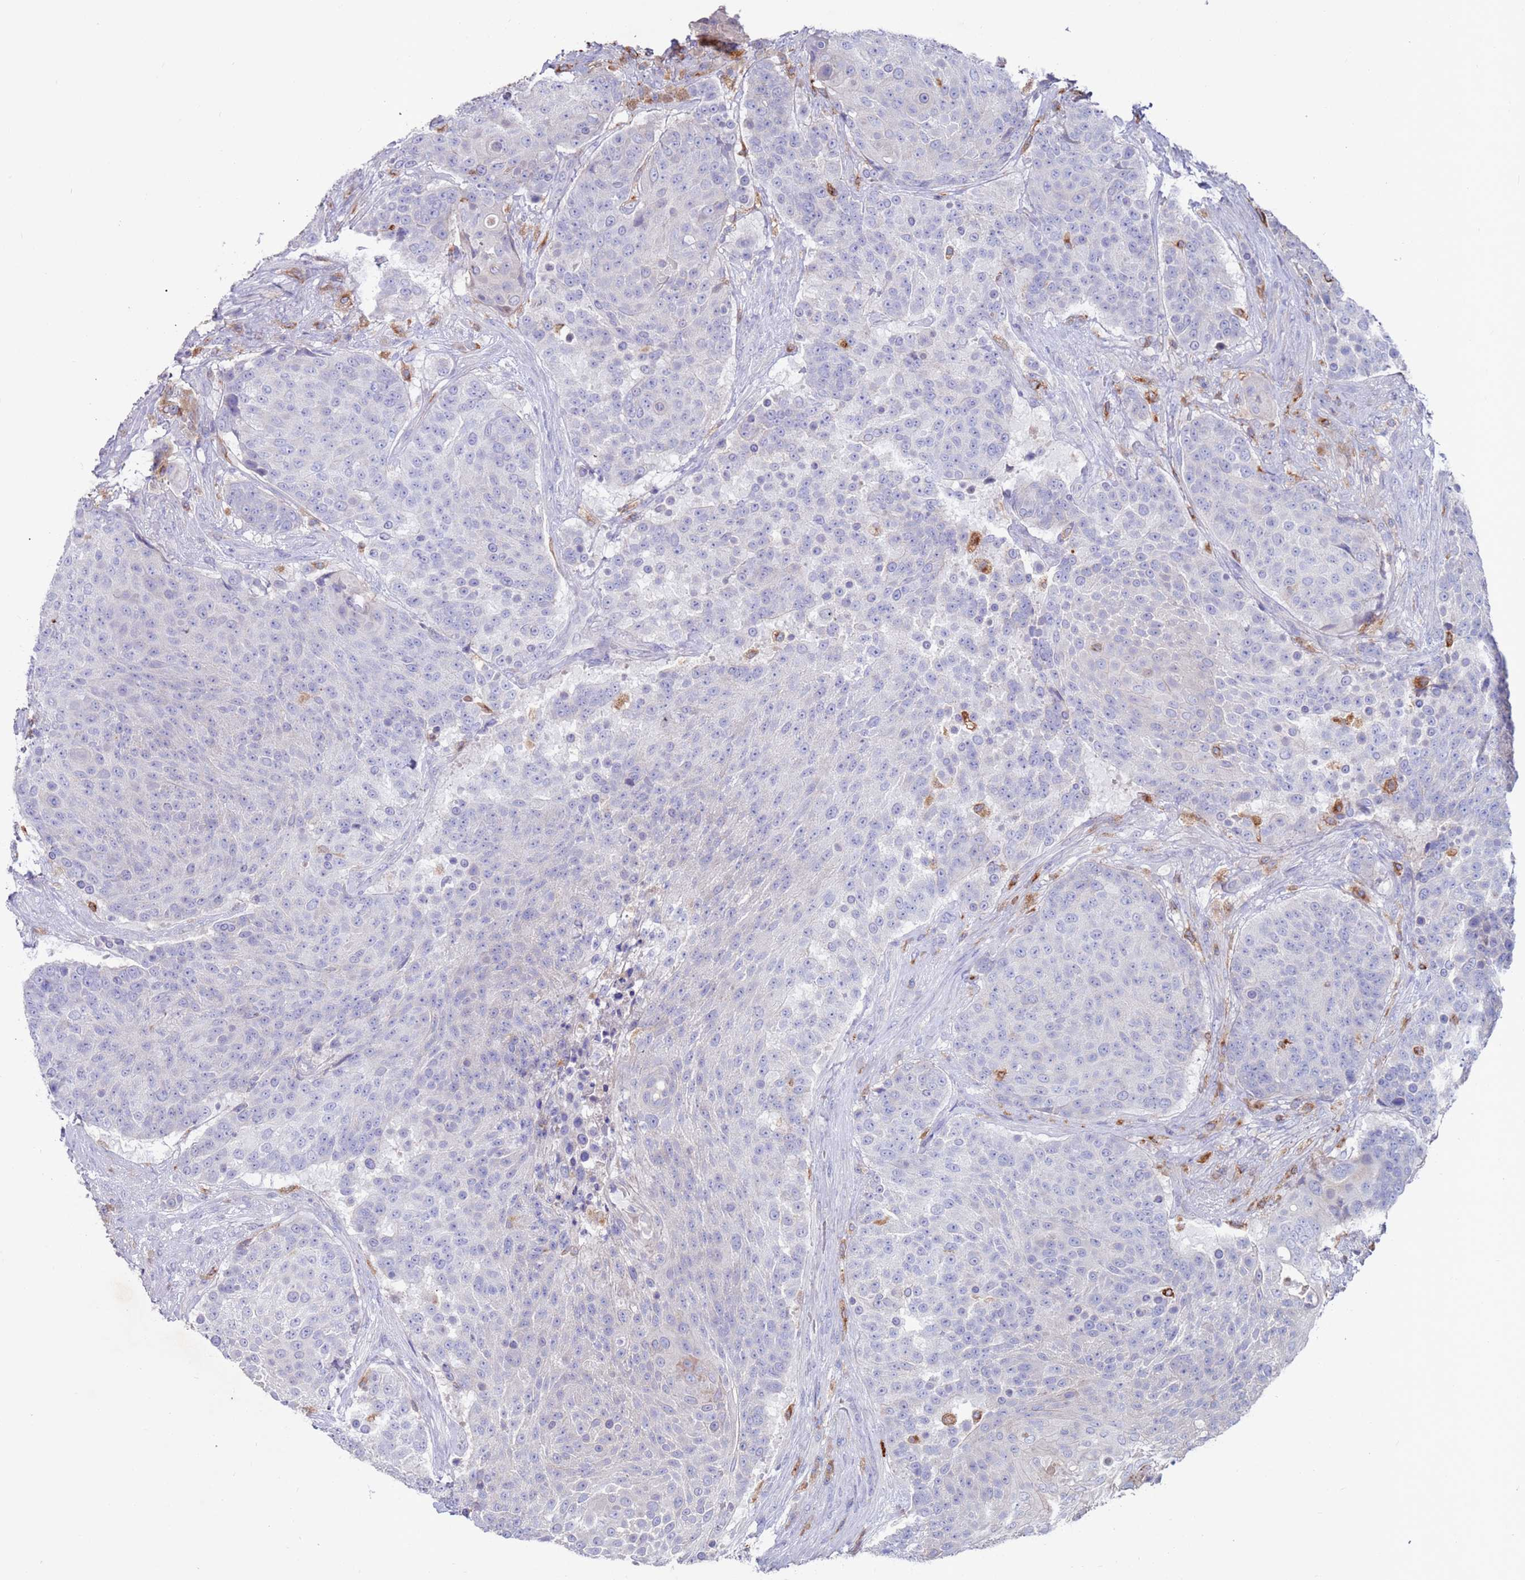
{"staining": {"intensity": "negative", "quantity": "none", "location": "none"}, "tissue": "urothelial cancer", "cell_type": "Tumor cells", "image_type": "cancer", "snomed": [{"axis": "morphology", "description": "Urothelial carcinoma, High grade"}, {"axis": "topography", "description": "Urinary bladder"}], "caption": "This is an immunohistochemistry image of human urothelial cancer. There is no positivity in tumor cells.", "gene": "GREB1L", "patient": {"sex": "female", "age": 63}}